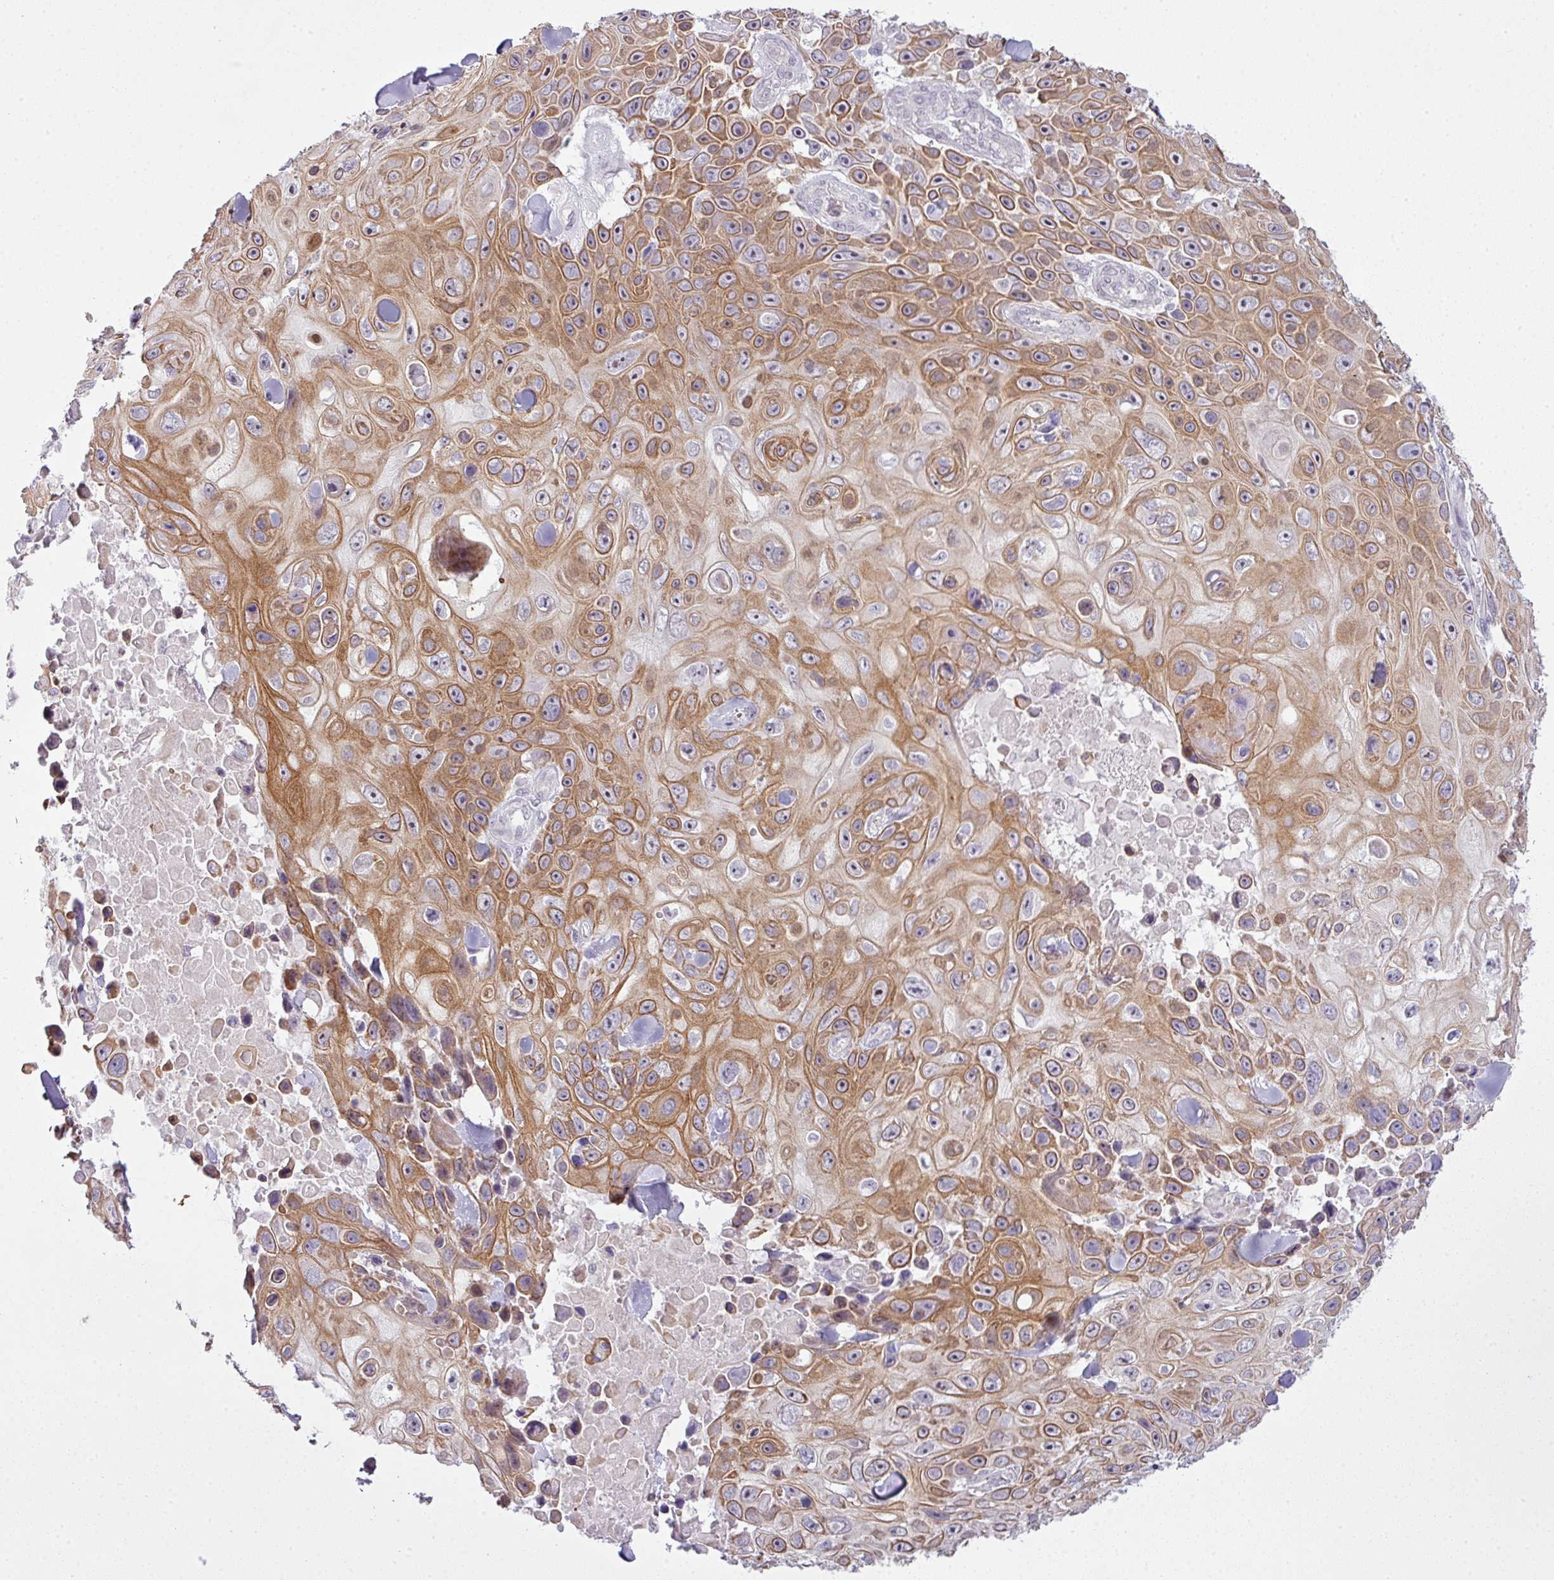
{"staining": {"intensity": "moderate", "quantity": "25%-75%", "location": "cytoplasmic/membranous,nuclear"}, "tissue": "skin cancer", "cell_type": "Tumor cells", "image_type": "cancer", "snomed": [{"axis": "morphology", "description": "Squamous cell carcinoma, NOS"}, {"axis": "topography", "description": "Skin"}], "caption": "DAB (3,3'-diaminobenzidine) immunohistochemical staining of squamous cell carcinoma (skin) displays moderate cytoplasmic/membranous and nuclear protein expression in about 25%-75% of tumor cells.", "gene": "ZNF688", "patient": {"sex": "male", "age": 82}}